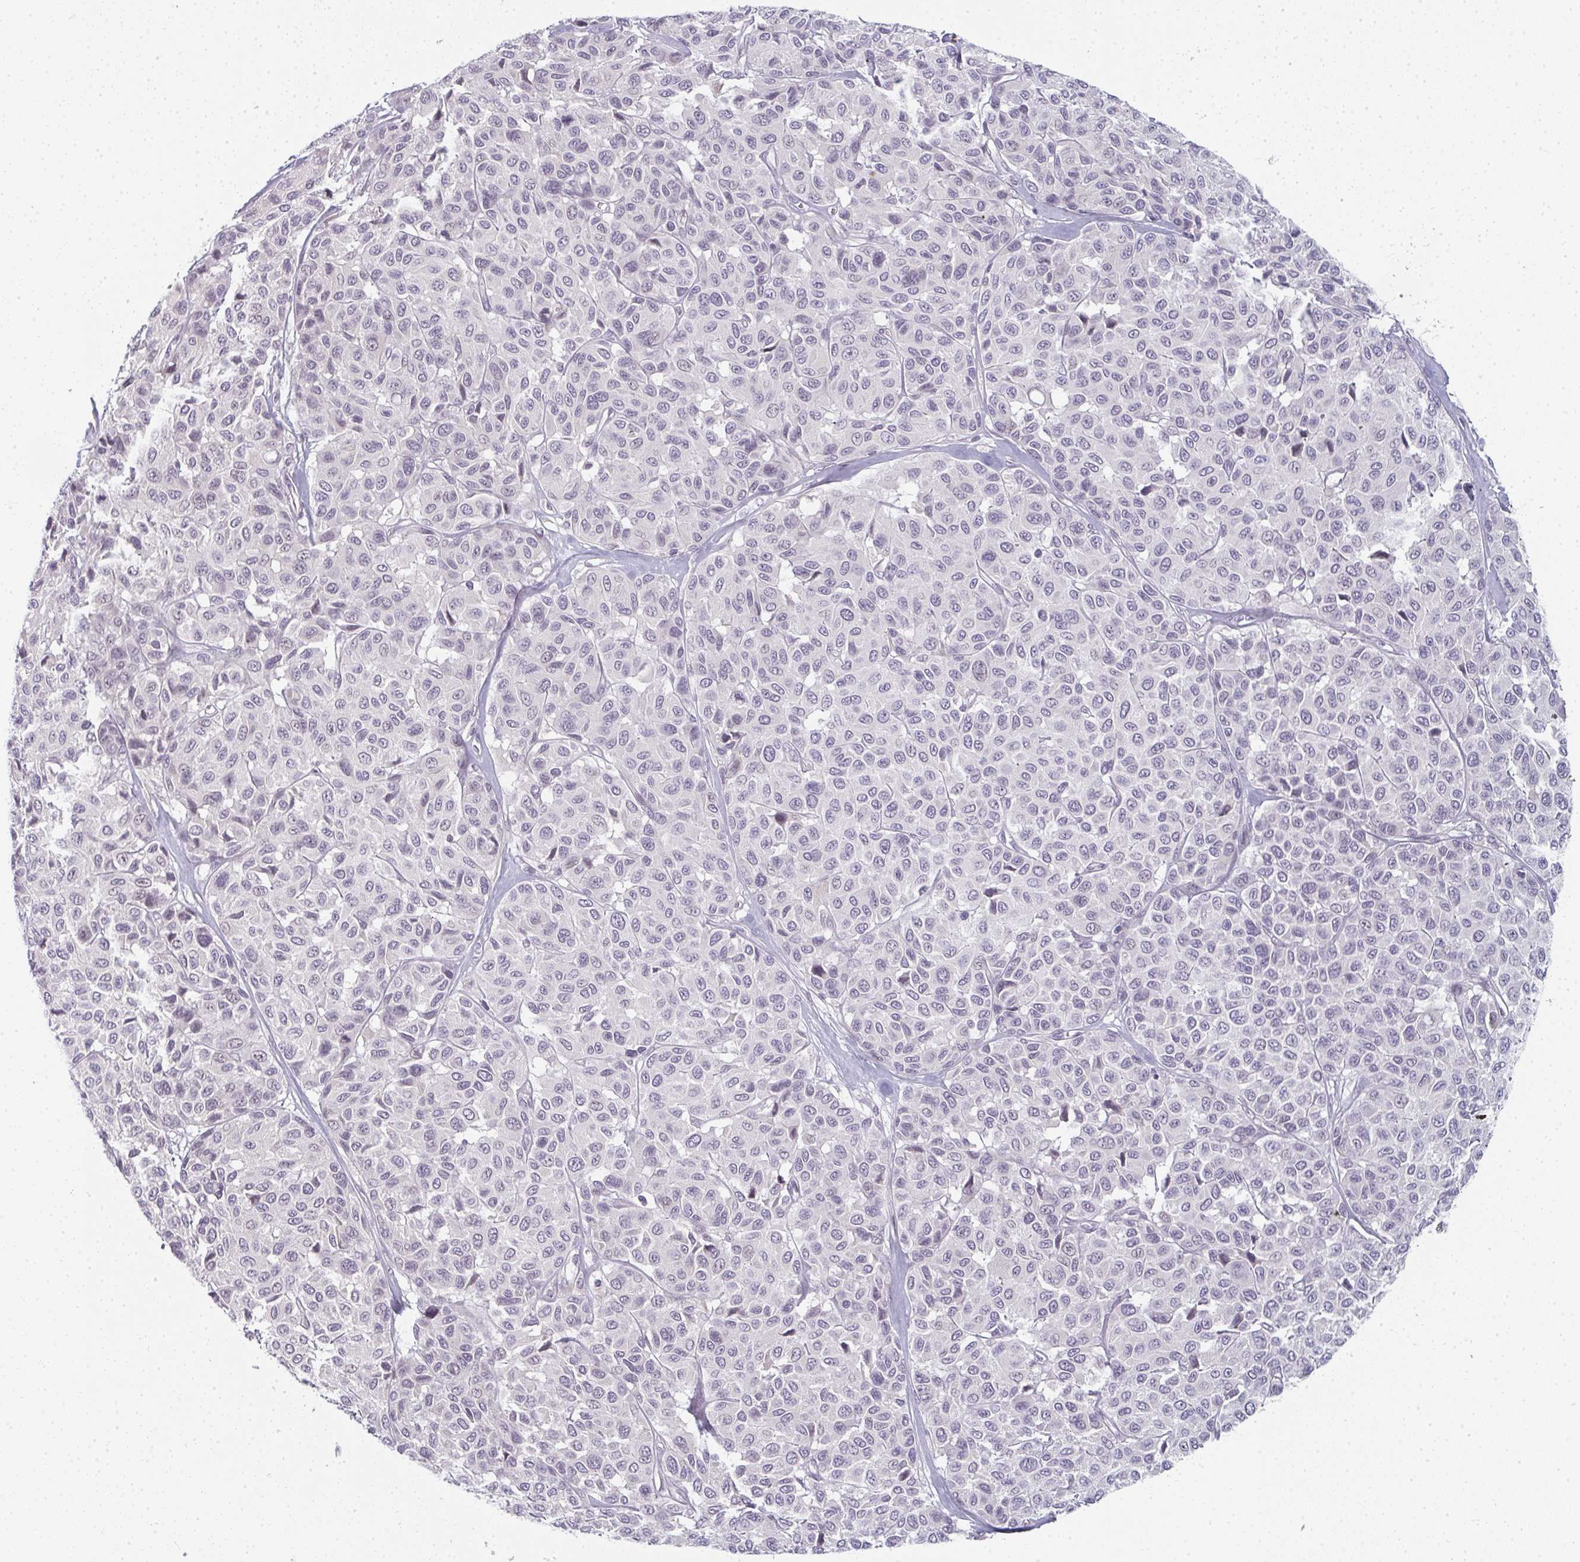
{"staining": {"intensity": "negative", "quantity": "none", "location": "none"}, "tissue": "melanoma", "cell_type": "Tumor cells", "image_type": "cancer", "snomed": [{"axis": "morphology", "description": "Malignant melanoma, NOS"}, {"axis": "topography", "description": "Skin"}], "caption": "IHC of human melanoma displays no staining in tumor cells.", "gene": "RBBP6", "patient": {"sex": "female", "age": 66}}